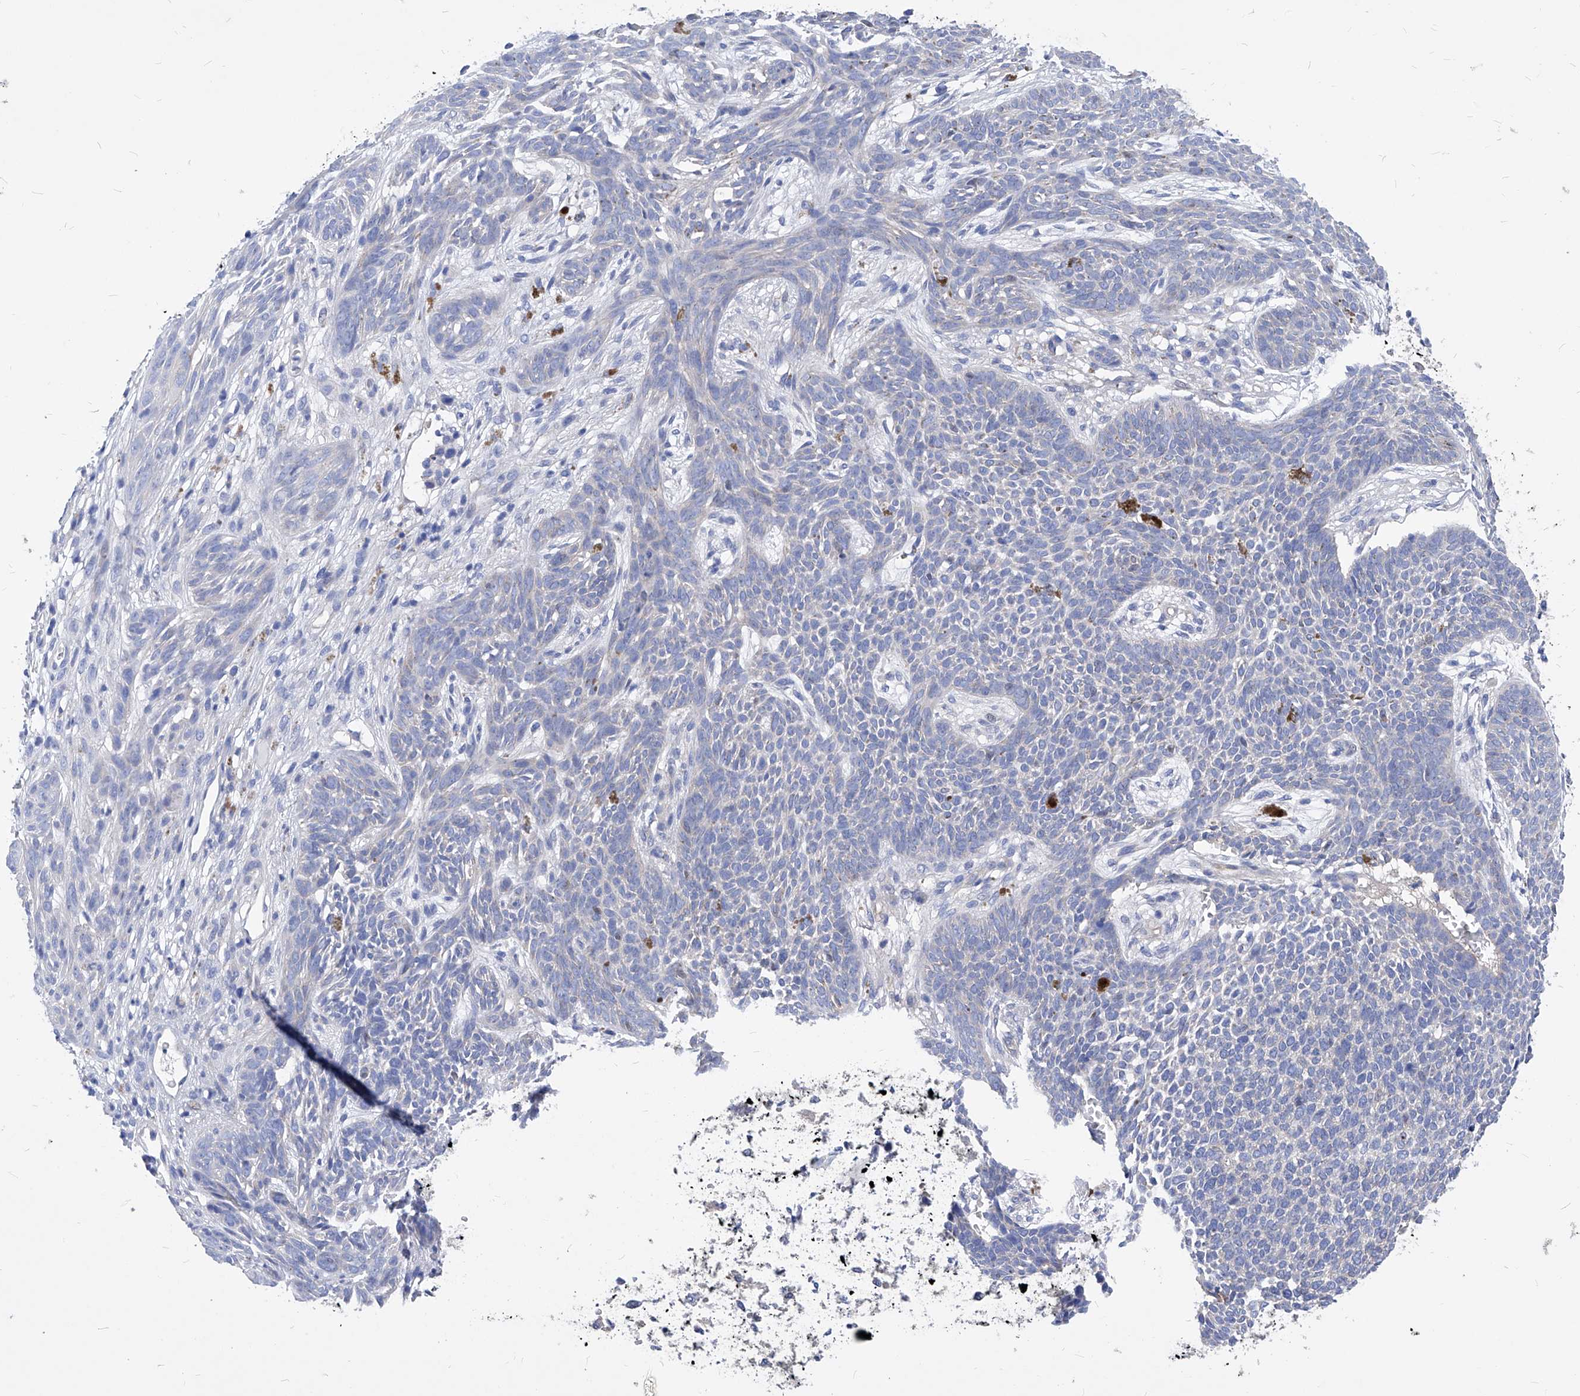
{"staining": {"intensity": "negative", "quantity": "none", "location": "none"}, "tissue": "skin cancer", "cell_type": "Tumor cells", "image_type": "cancer", "snomed": [{"axis": "morphology", "description": "Basal cell carcinoma"}, {"axis": "topography", "description": "Skin"}], "caption": "DAB (3,3'-diaminobenzidine) immunohistochemical staining of skin basal cell carcinoma reveals no significant positivity in tumor cells.", "gene": "XPNPEP1", "patient": {"sex": "female", "age": 84}}